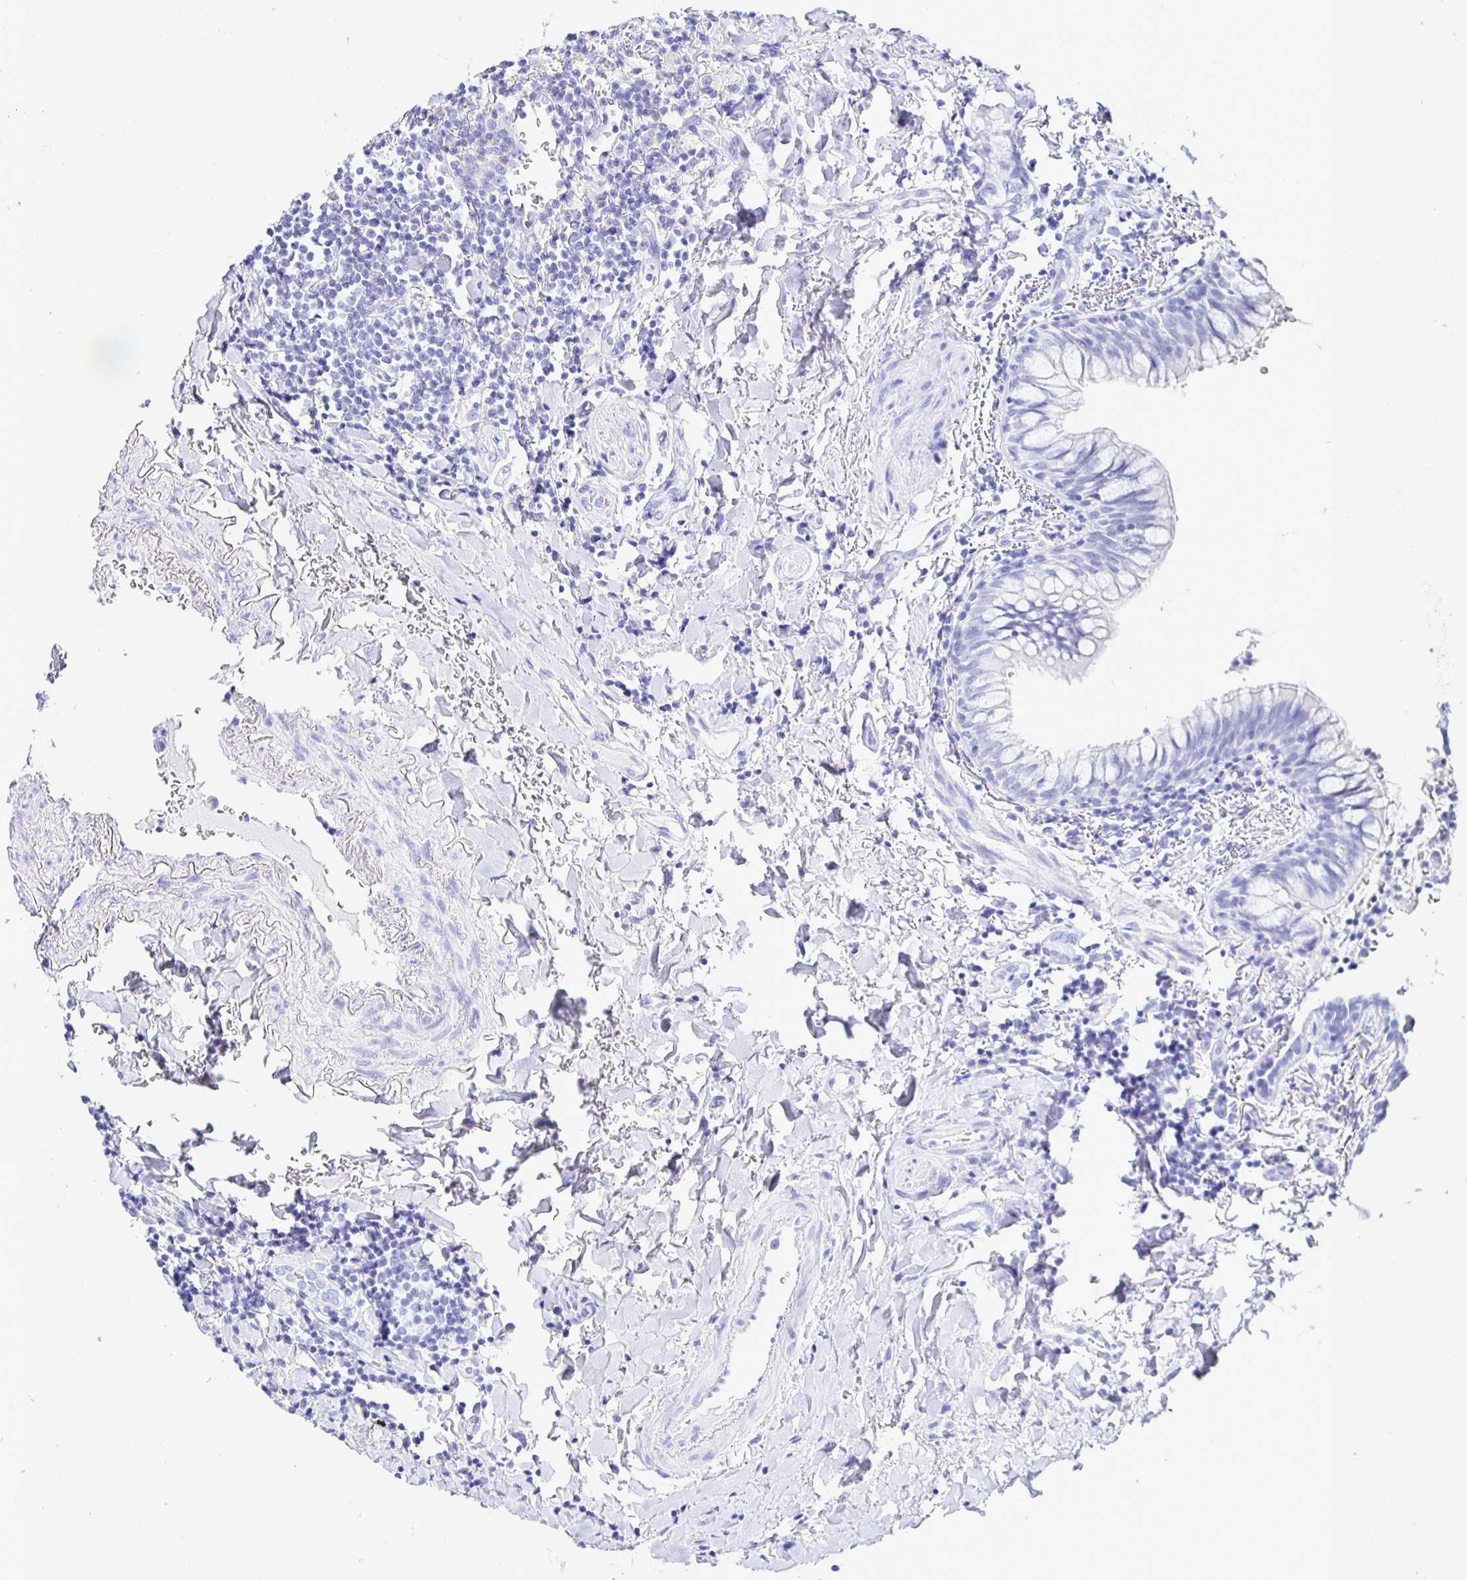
{"staining": {"intensity": "negative", "quantity": "none", "location": "none"}, "tissue": "lymphoma", "cell_type": "Tumor cells", "image_type": "cancer", "snomed": [{"axis": "morphology", "description": "Malignant lymphoma, non-Hodgkin's type, Low grade"}, {"axis": "topography", "description": "Lung"}], "caption": "High power microscopy micrograph of an IHC histopathology image of malignant lymphoma, non-Hodgkin's type (low-grade), revealing no significant positivity in tumor cells. Brightfield microscopy of IHC stained with DAB (3,3'-diaminobenzidine) (brown) and hematoxylin (blue), captured at high magnification.", "gene": "UMOD", "patient": {"sex": "female", "age": 71}}